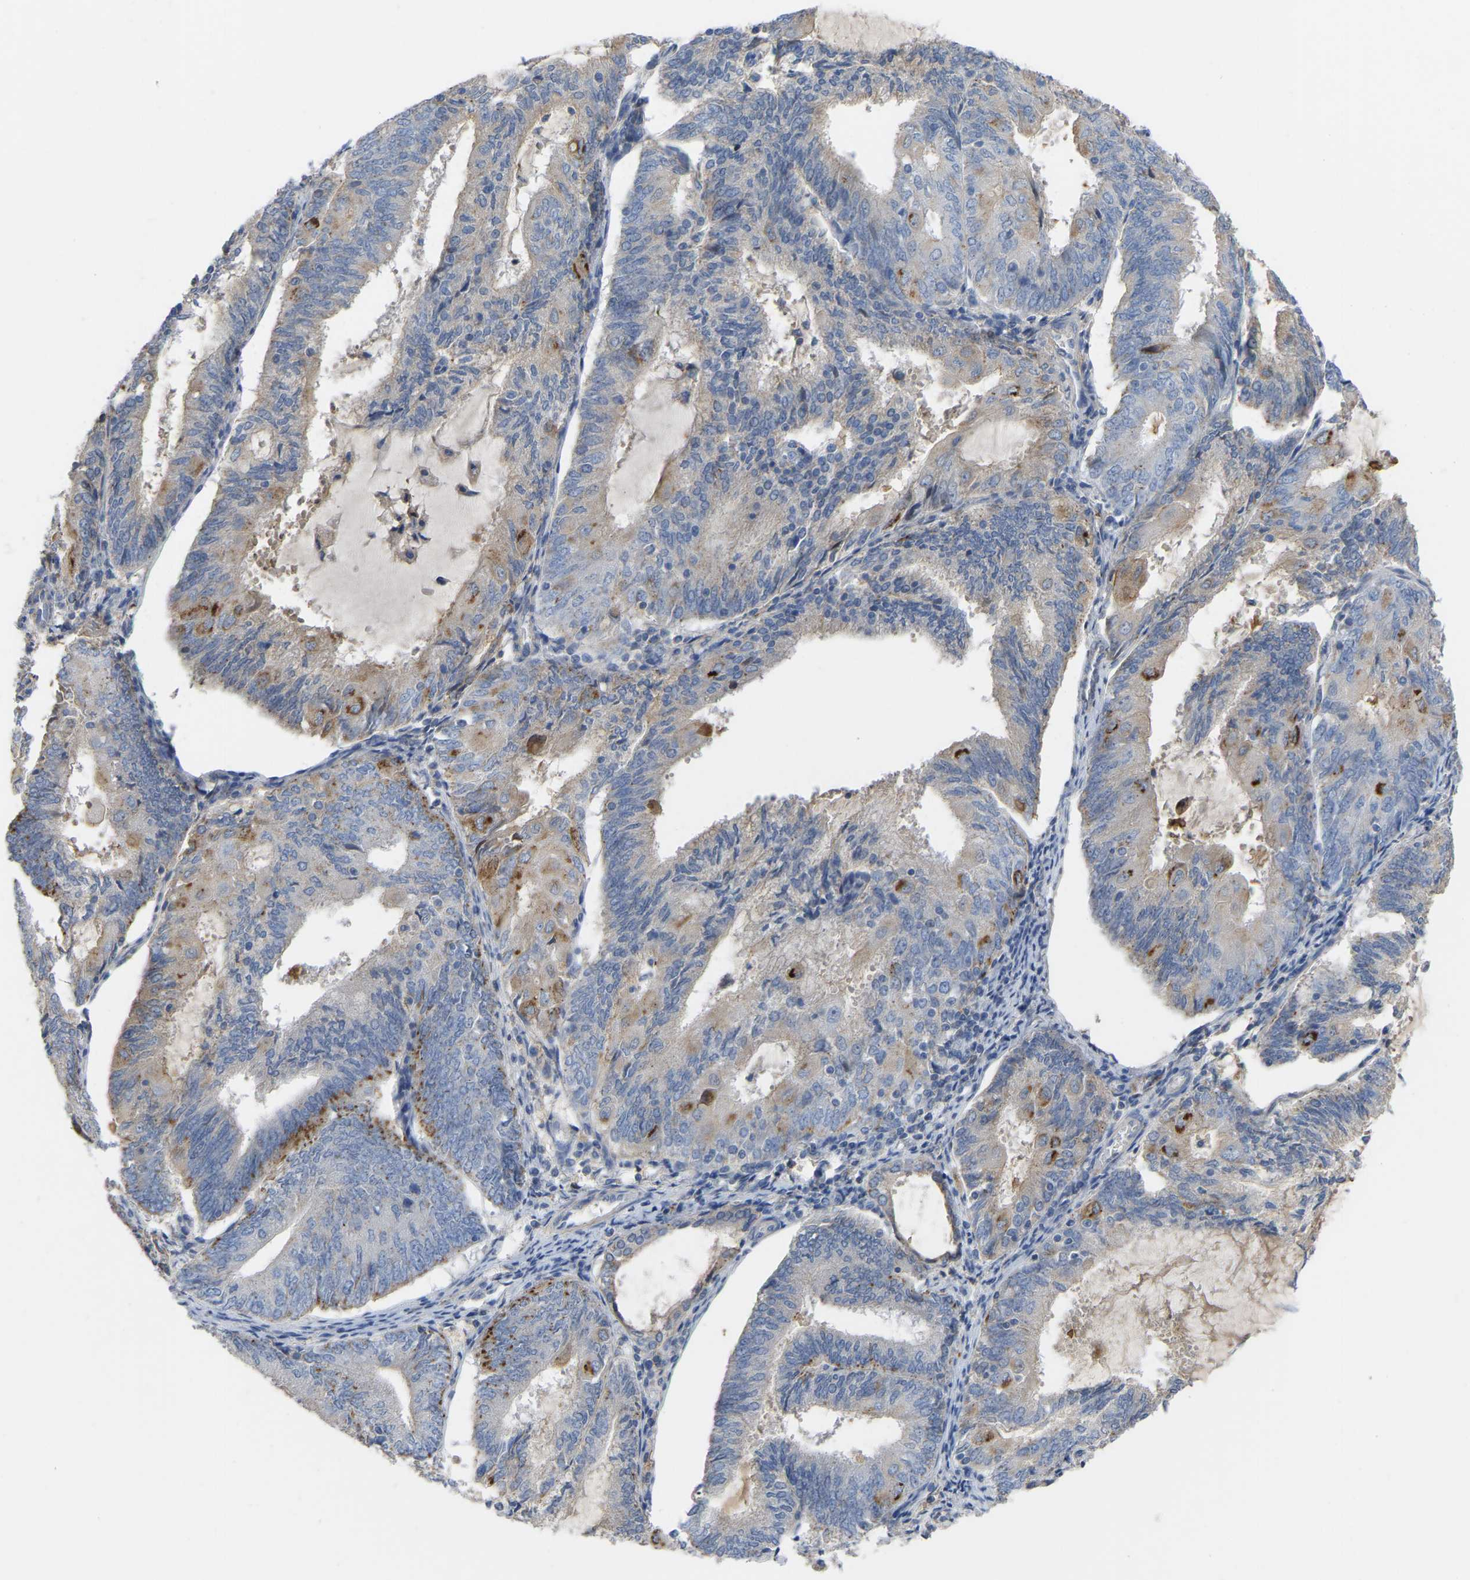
{"staining": {"intensity": "moderate", "quantity": "<25%", "location": "cytoplasmic/membranous"}, "tissue": "endometrial cancer", "cell_type": "Tumor cells", "image_type": "cancer", "snomed": [{"axis": "morphology", "description": "Adenocarcinoma, NOS"}, {"axis": "topography", "description": "Endometrium"}], "caption": "Immunohistochemistry (DAB) staining of human endometrial cancer (adenocarcinoma) reveals moderate cytoplasmic/membranous protein positivity in approximately <25% of tumor cells. Using DAB (3,3'-diaminobenzidine) (brown) and hematoxylin (blue) stains, captured at high magnification using brightfield microscopy.", "gene": "ZNF449", "patient": {"sex": "female", "age": 81}}